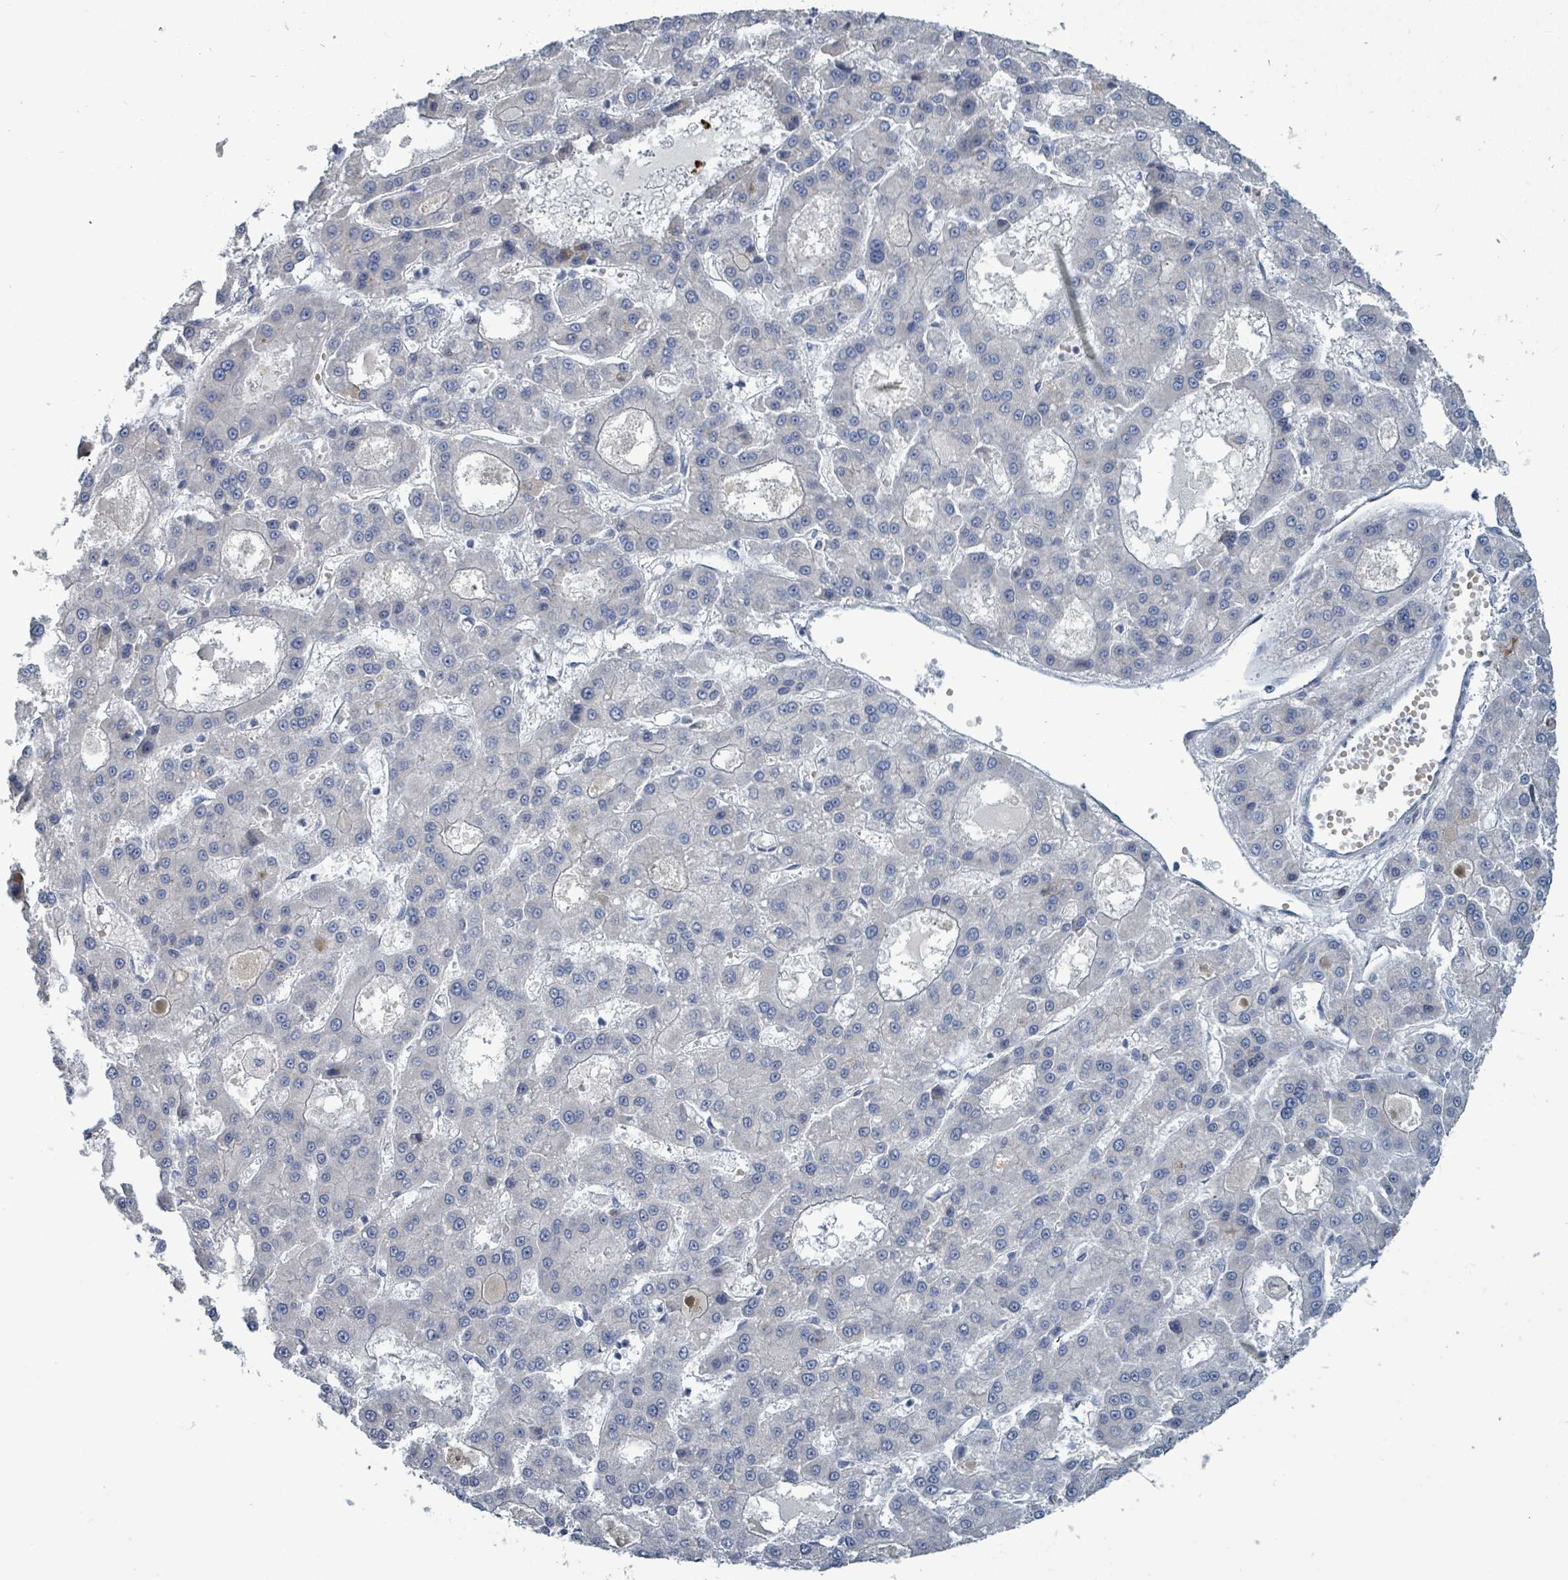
{"staining": {"intensity": "negative", "quantity": "none", "location": "none"}, "tissue": "liver cancer", "cell_type": "Tumor cells", "image_type": "cancer", "snomed": [{"axis": "morphology", "description": "Carcinoma, Hepatocellular, NOS"}, {"axis": "topography", "description": "Liver"}], "caption": "Protein analysis of hepatocellular carcinoma (liver) demonstrates no significant expression in tumor cells.", "gene": "TRDMT1", "patient": {"sex": "male", "age": 70}}